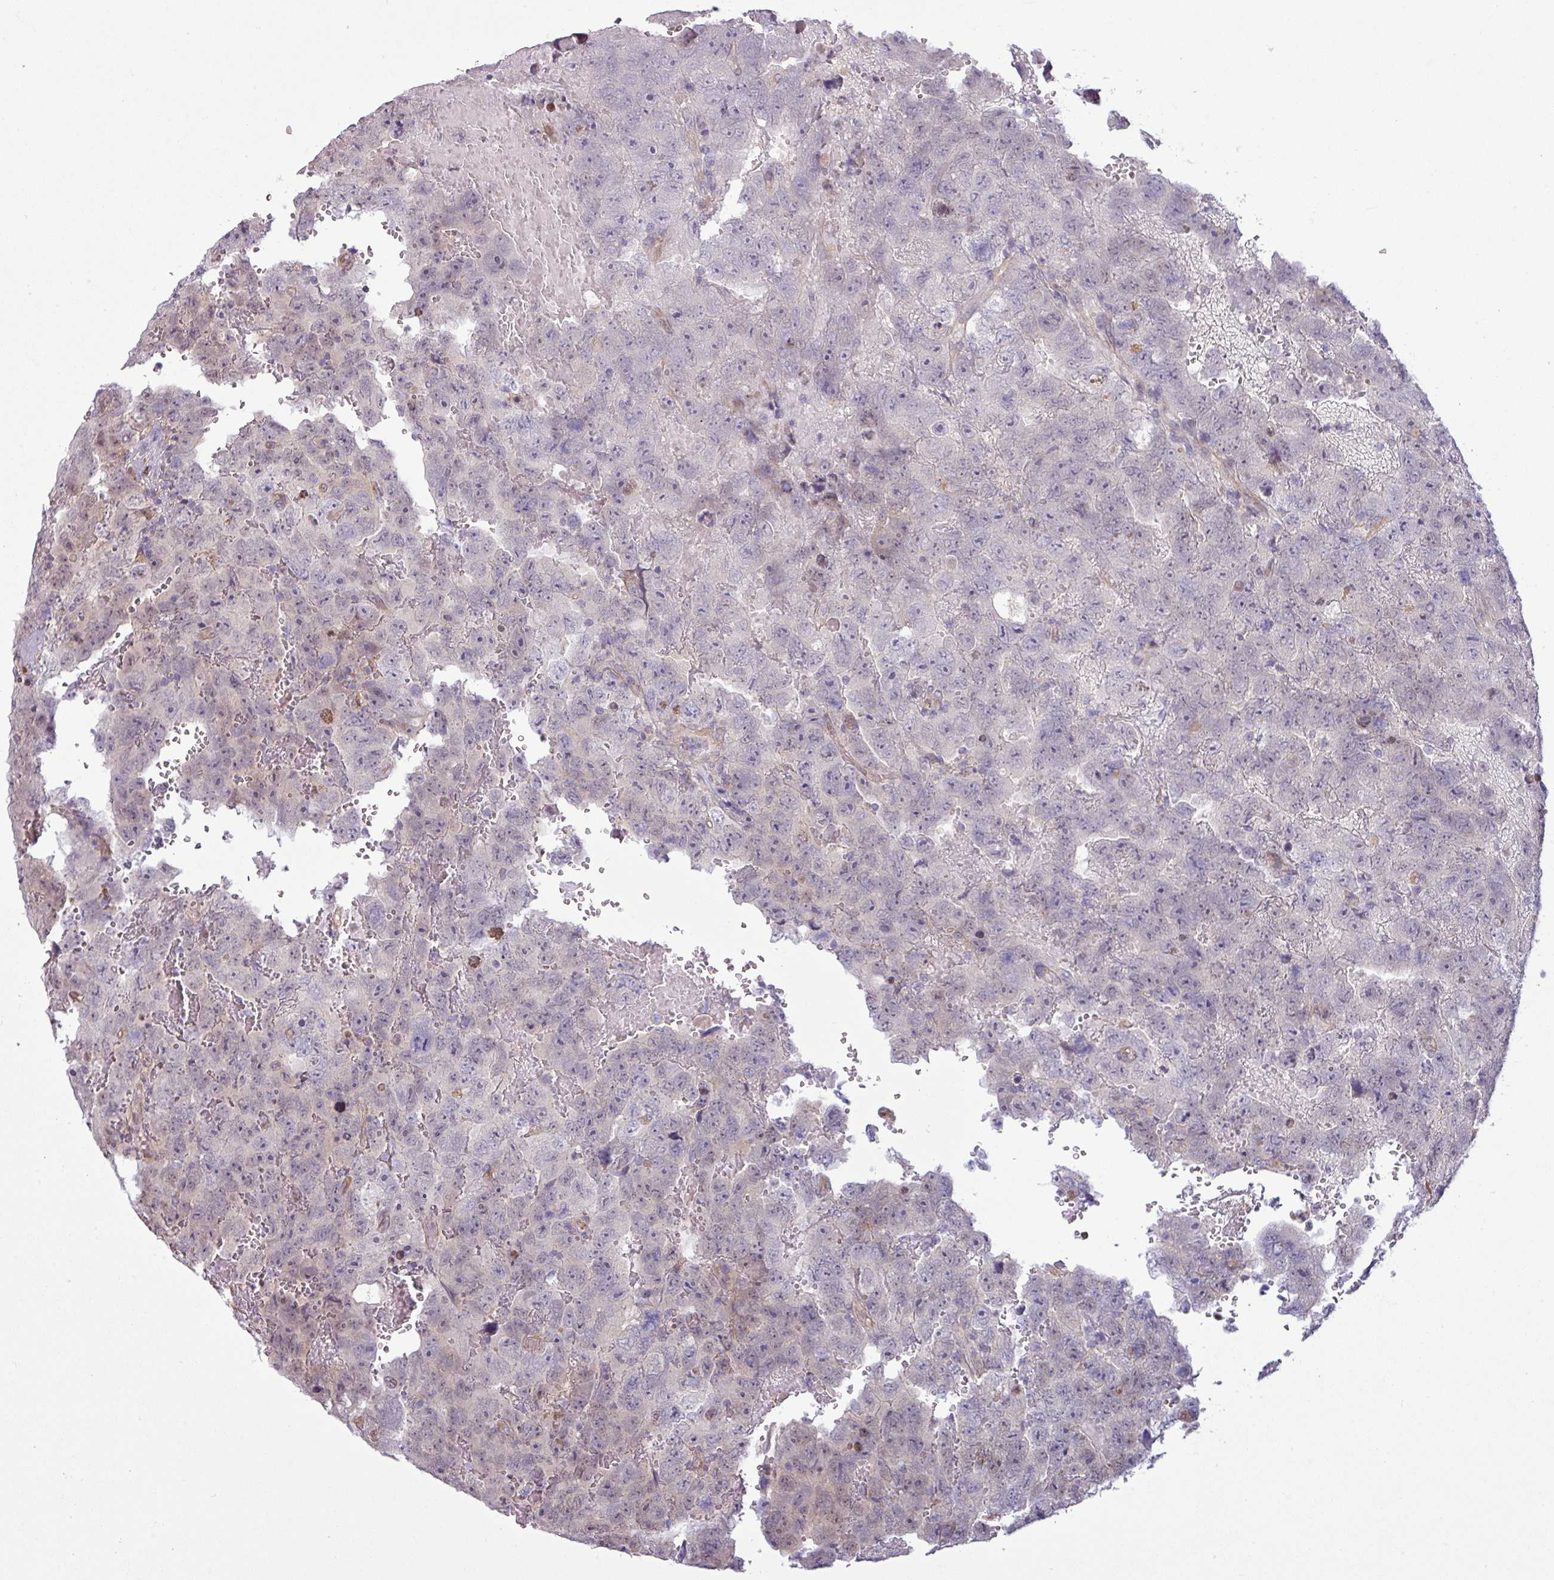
{"staining": {"intensity": "negative", "quantity": "none", "location": "none"}, "tissue": "testis cancer", "cell_type": "Tumor cells", "image_type": "cancer", "snomed": [{"axis": "morphology", "description": "Carcinoma, Embryonal, NOS"}, {"axis": "topography", "description": "Testis"}], "caption": "Protein analysis of testis cancer exhibits no significant staining in tumor cells. (Stains: DAB (3,3'-diaminobenzidine) IHC with hematoxylin counter stain, Microscopy: brightfield microscopy at high magnification).", "gene": "CCDC144A", "patient": {"sex": "male", "age": 45}}